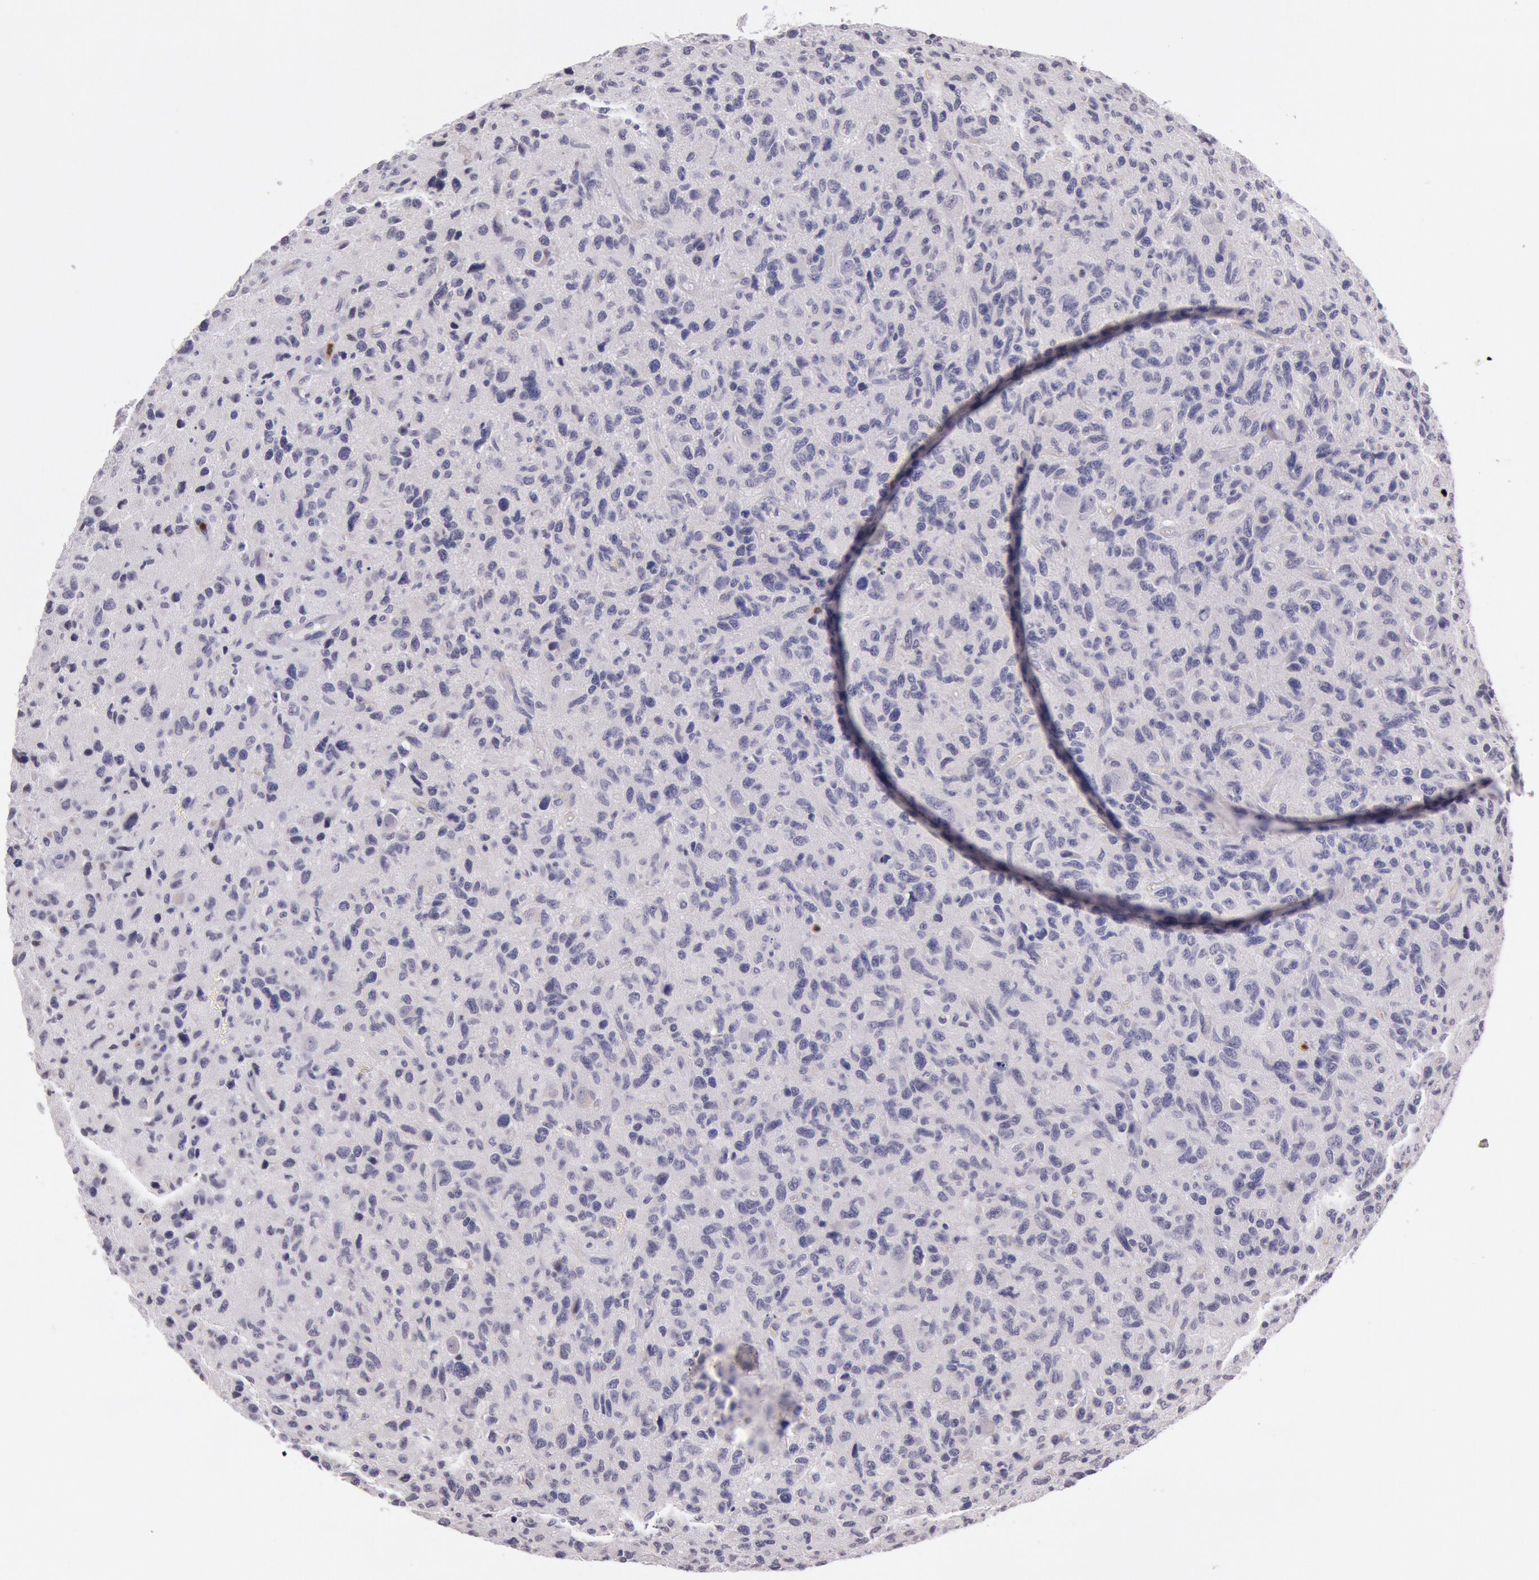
{"staining": {"intensity": "negative", "quantity": "none", "location": "none"}, "tissue": "glioma", "cell_type": "Tumor cells", "image_type": "cancer", "snomed": [{"axis": "morphology", "description": "Glioma, malignant, High grade"}, {"axis": "topography", "description": "Brain"}], "caption": "Malignant high-grade glioma was stained to show a protein in brown. There is no significant positivity in tumor cells.", "gene": "KDM6A", "patient": {"sex": "female", "age": 60}}